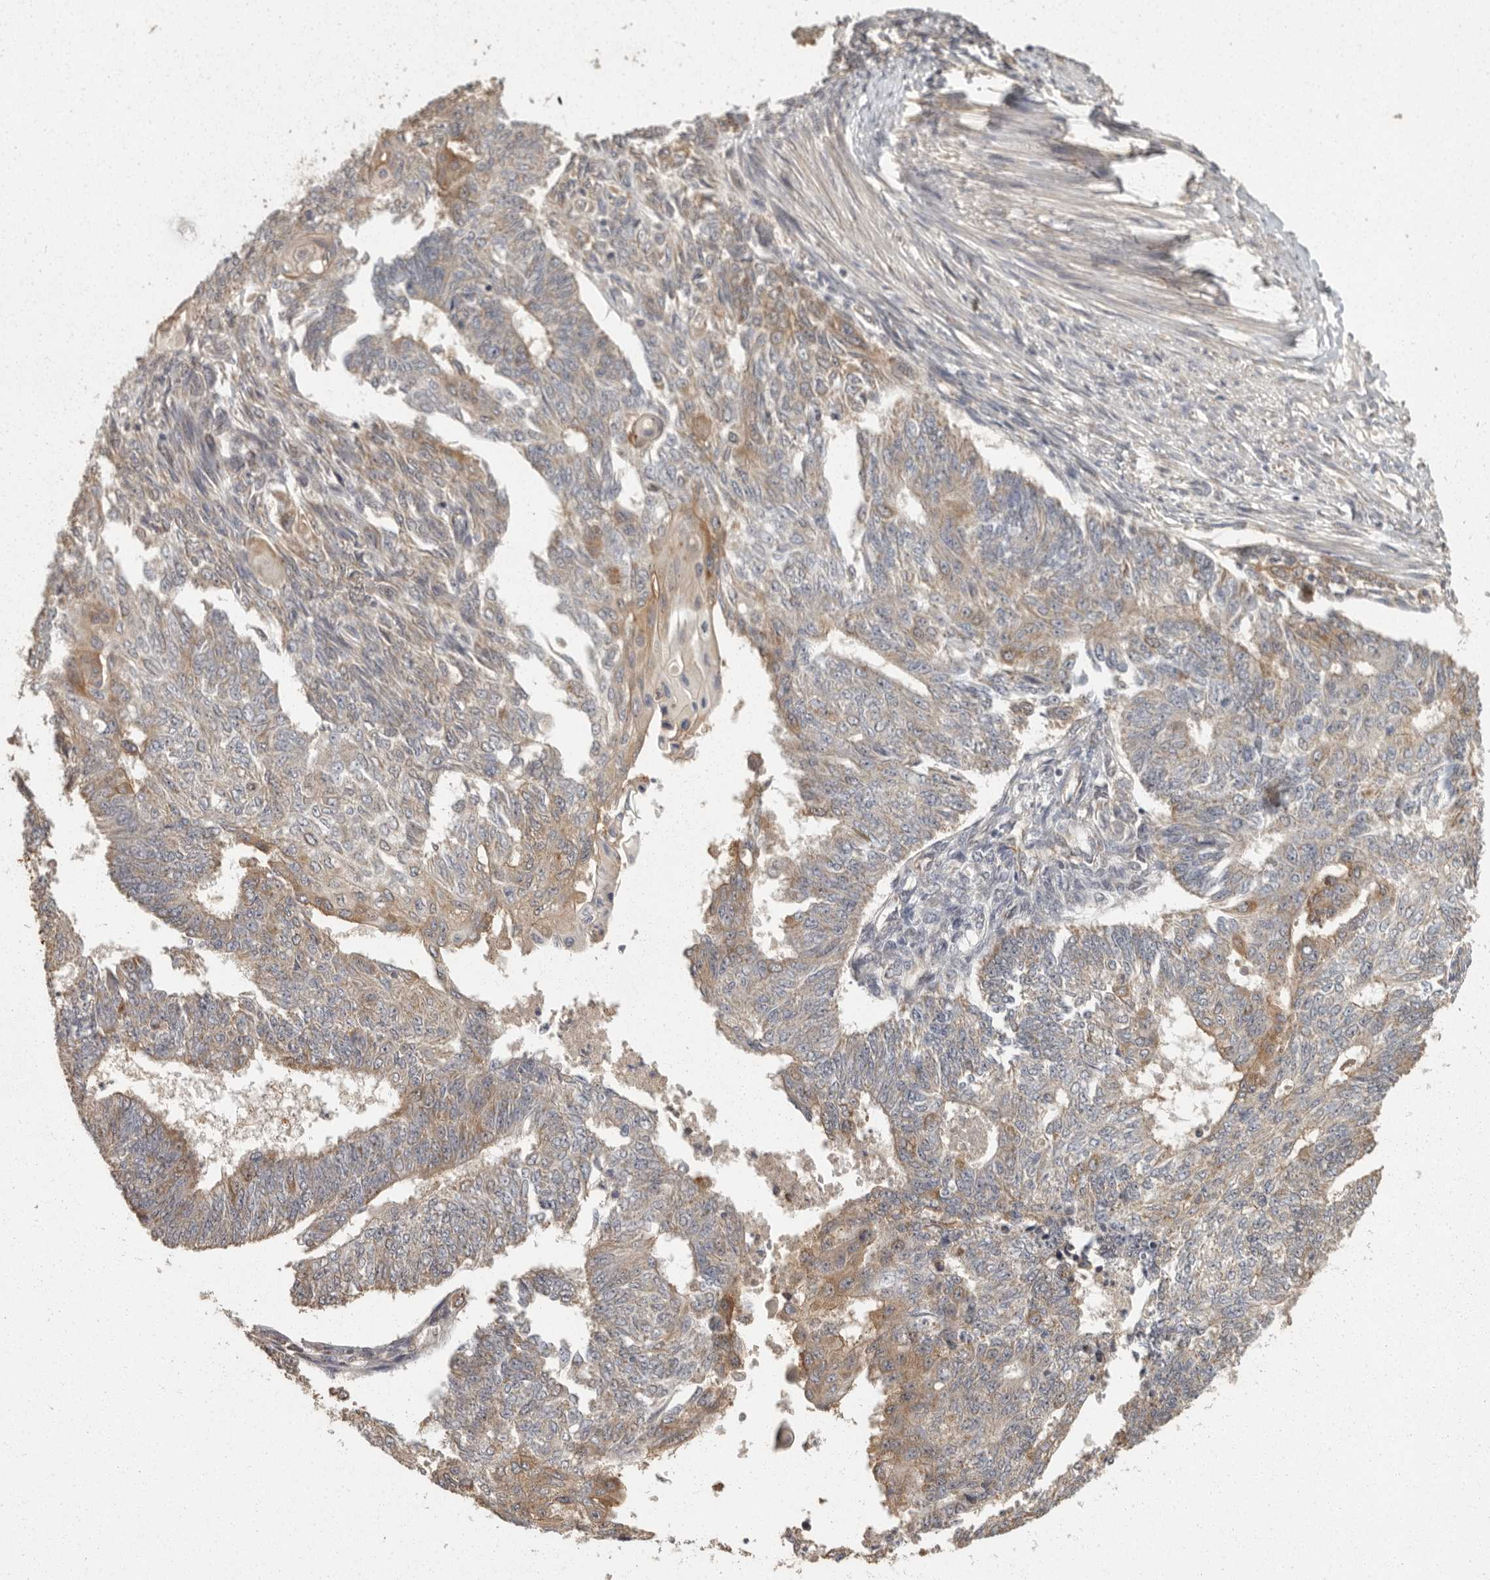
{"staining": {"intensity": "moderate", "quantity": "<25%", "location": "cytoplasmic/membranous"}, "tissue": "endometrial cancer", "cell_type": "Tumor cells", "image_type": "cancer", "snomed": [{"axis": "morphology", "description": "Adenocarcinoma, NOS"}, {"axis": "topography", "description": "Endometrium"}], "caption": "Endometrial cancer was stained to show a protein in brown. There is low levels of moderate cytoplasmic/membranous staining in approximately <25% of tumor cells.", "gene": "BAIAP2", "patient": {"sex": "female", "age": 32}}